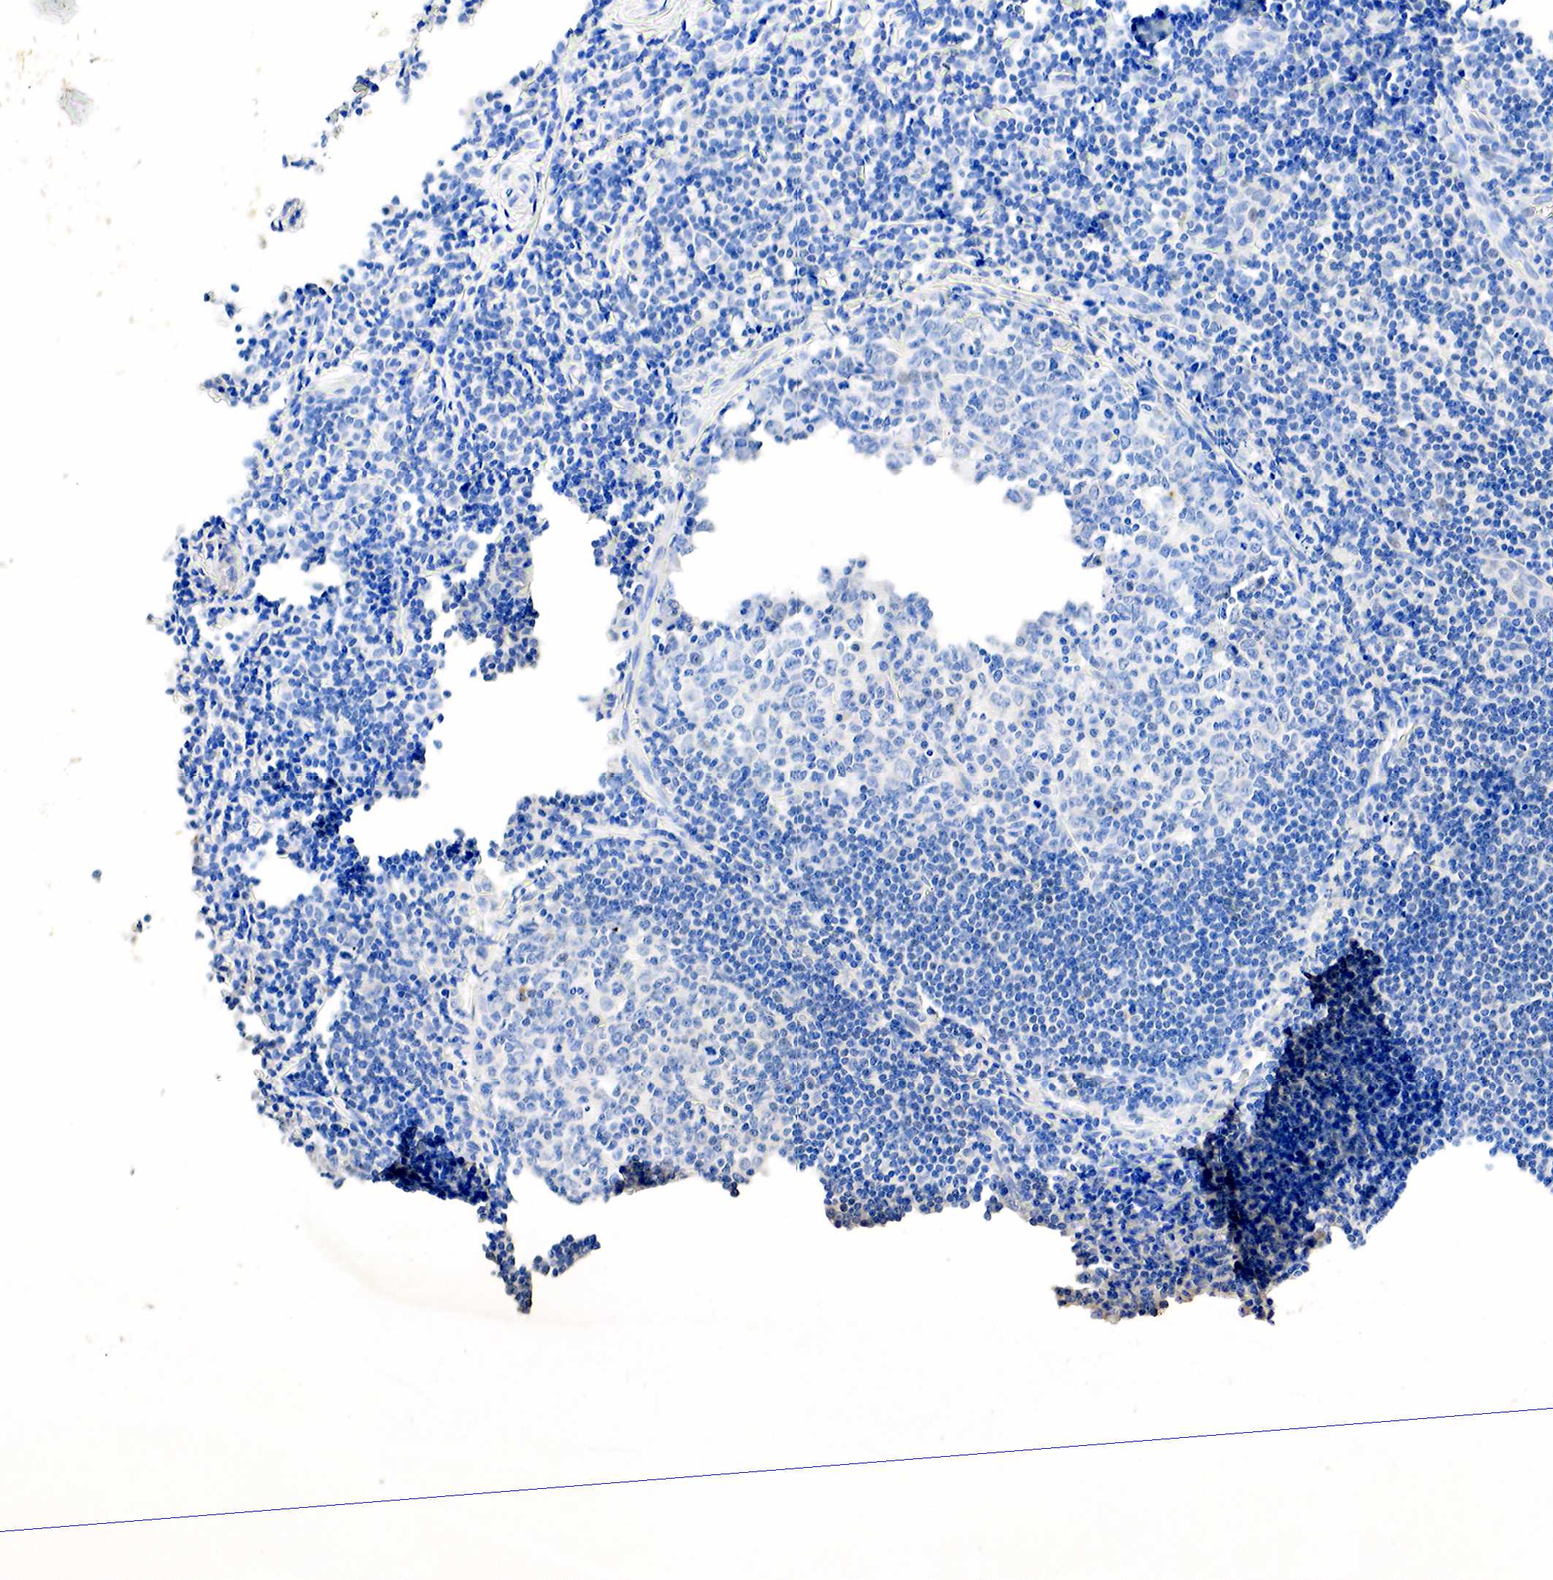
{"staining": {"intensity": "negative", "quantity": "none", "location": "none"}, "tissue": "tonsil", "cell_type": "Germinal center cells", "image_type": "normal", "snomed": [{"axis": "morphology", "description": "Normal tissue, NOS"}, {"axis": "topography", "description": "Tonsil"}], "caption": "The photomicrograph demonstrates no significant expression in germinal center cells of tonsil.", "gene": "SST", "patient": {"sex": "female", "age": 41}}